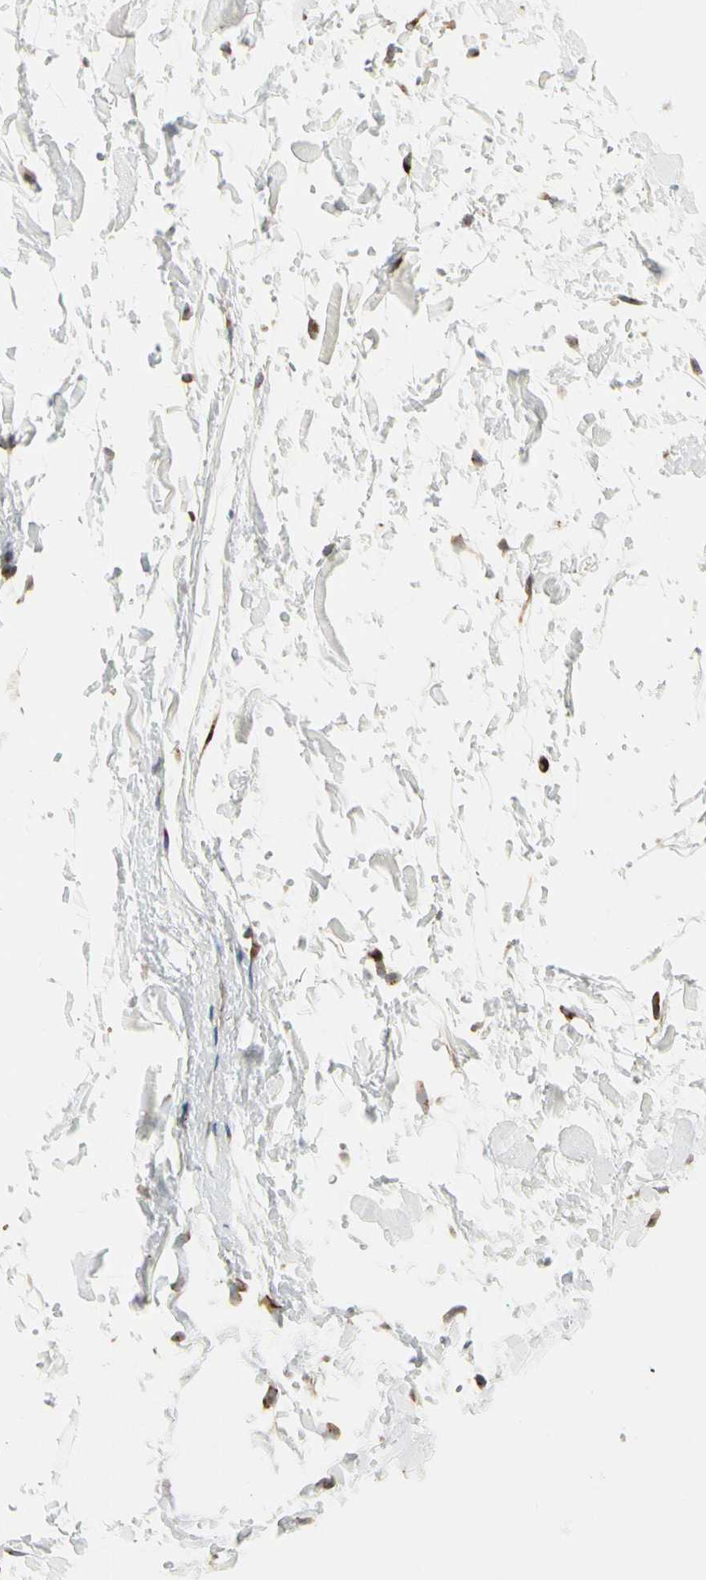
{"staining": {"intensity": "weak", "quantity": ">75%", "location": "cytoplasmic/membranous"}, "tissue": "adipose tissue", "cell_type": "Adipocytes", "image_type": "normal", "snomed": [{"axis": "morphology", "description": "Normal tissue, NOS"}, {"axis": "topography", "description": "Soft tissue"}], "caption": "Protein staining of normal adipose tissue demonstrates weak cytoplasmic/membranous expression in approximately >75% of adipocytes.", "gene": "NUCB2", "patient": {"sex": "male", "age": 72}}